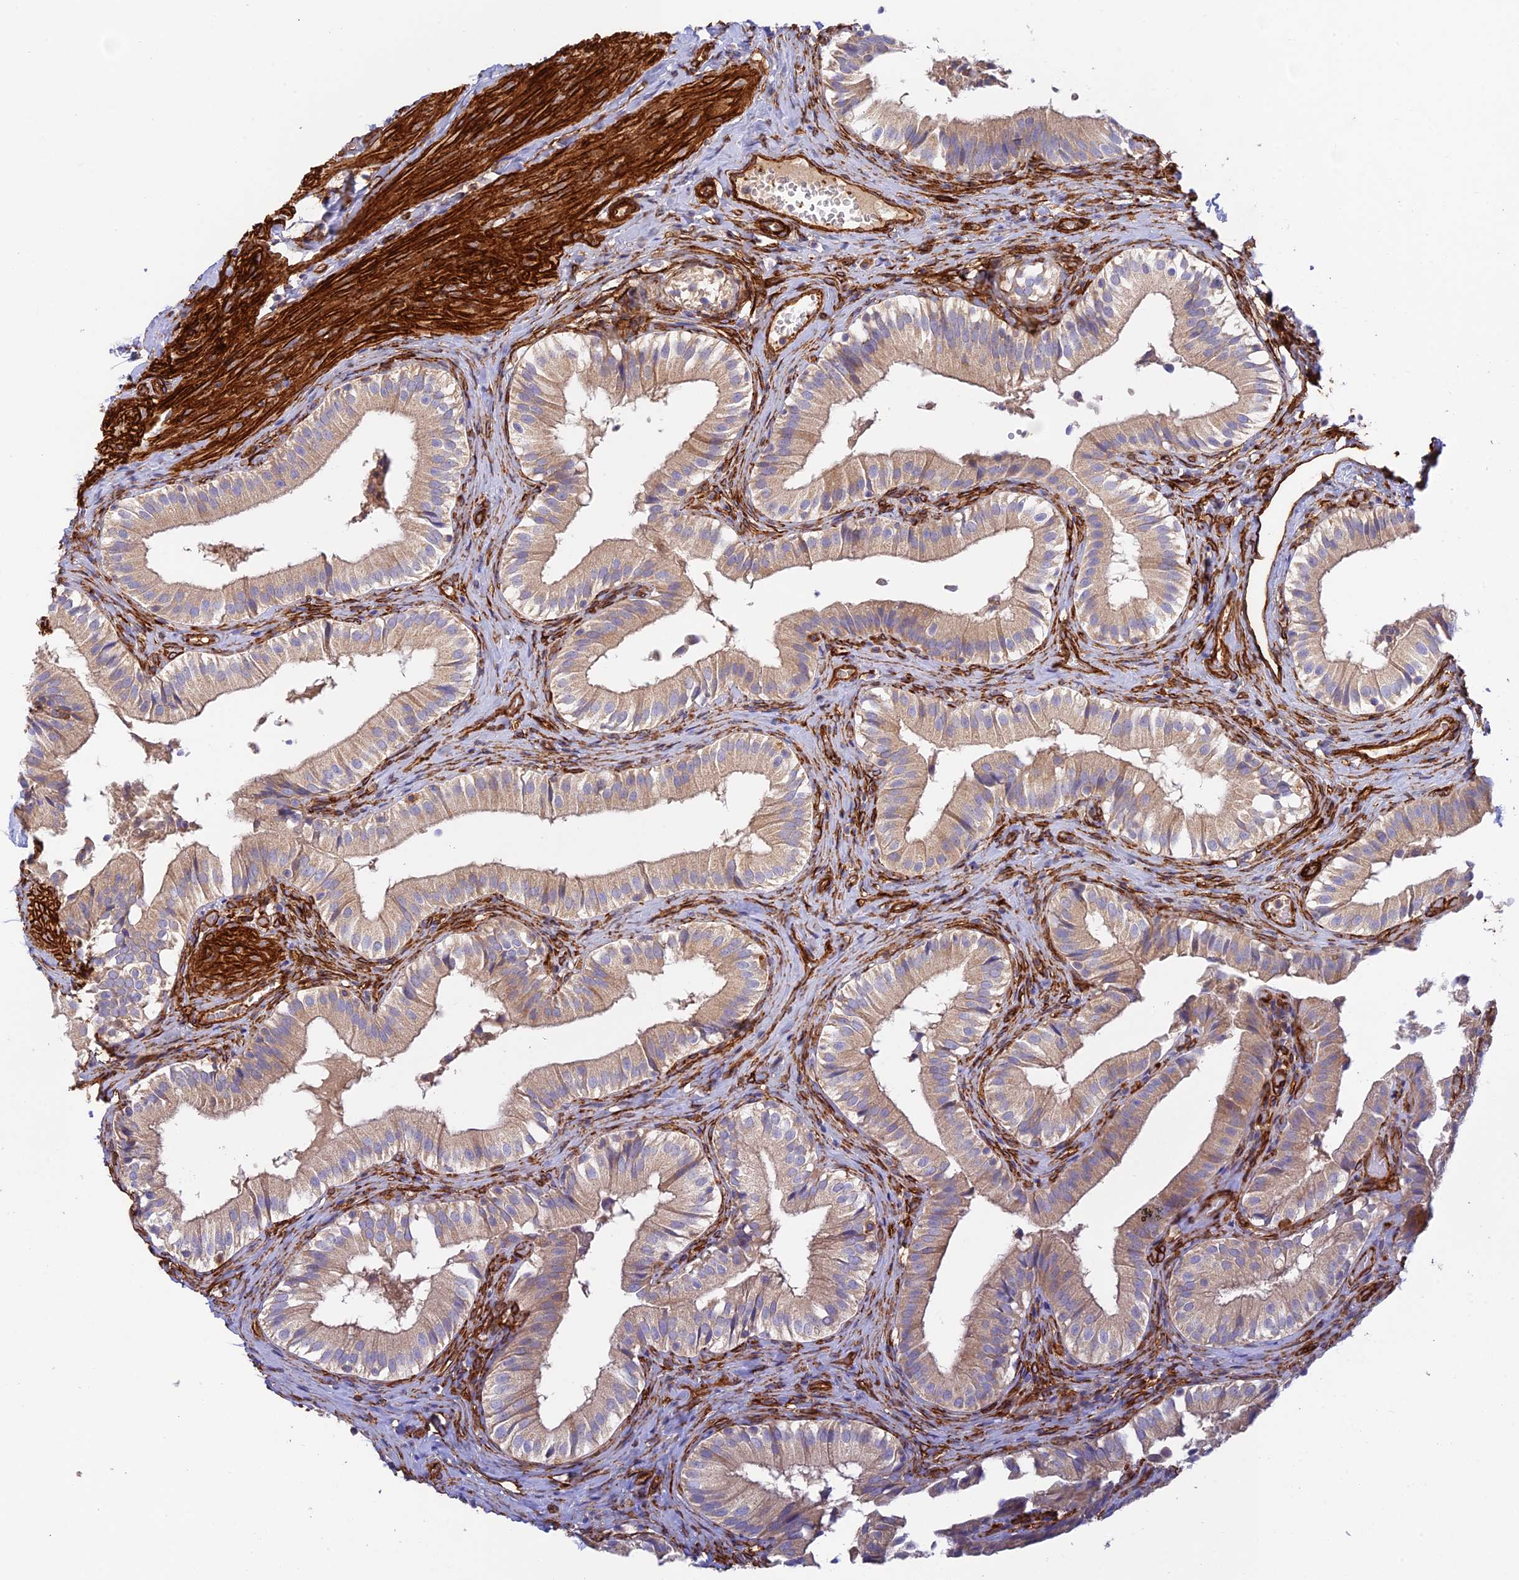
{"staining": {"intensity": "weak", "quantity": "25%-75%", "location": "cytoplasmic/membranous"}, "tissue": "gallbladder", "cell_type": "Glandular cells", "image_type": "normal", "snomed": [{"axis": "morphology", "description": "Normal tissue, NOS"}, {"axis": "topography", "description": "Gallbladder"}], "caption": "DAB immunohistochemical staining of unremarkable human gallbladder shows weak cytoplasmic/membranous protein expression in approximately 25%-75% of glandular cells.", "gene": "MYO9A", "patient": {"sex": "female", "age": 47}}